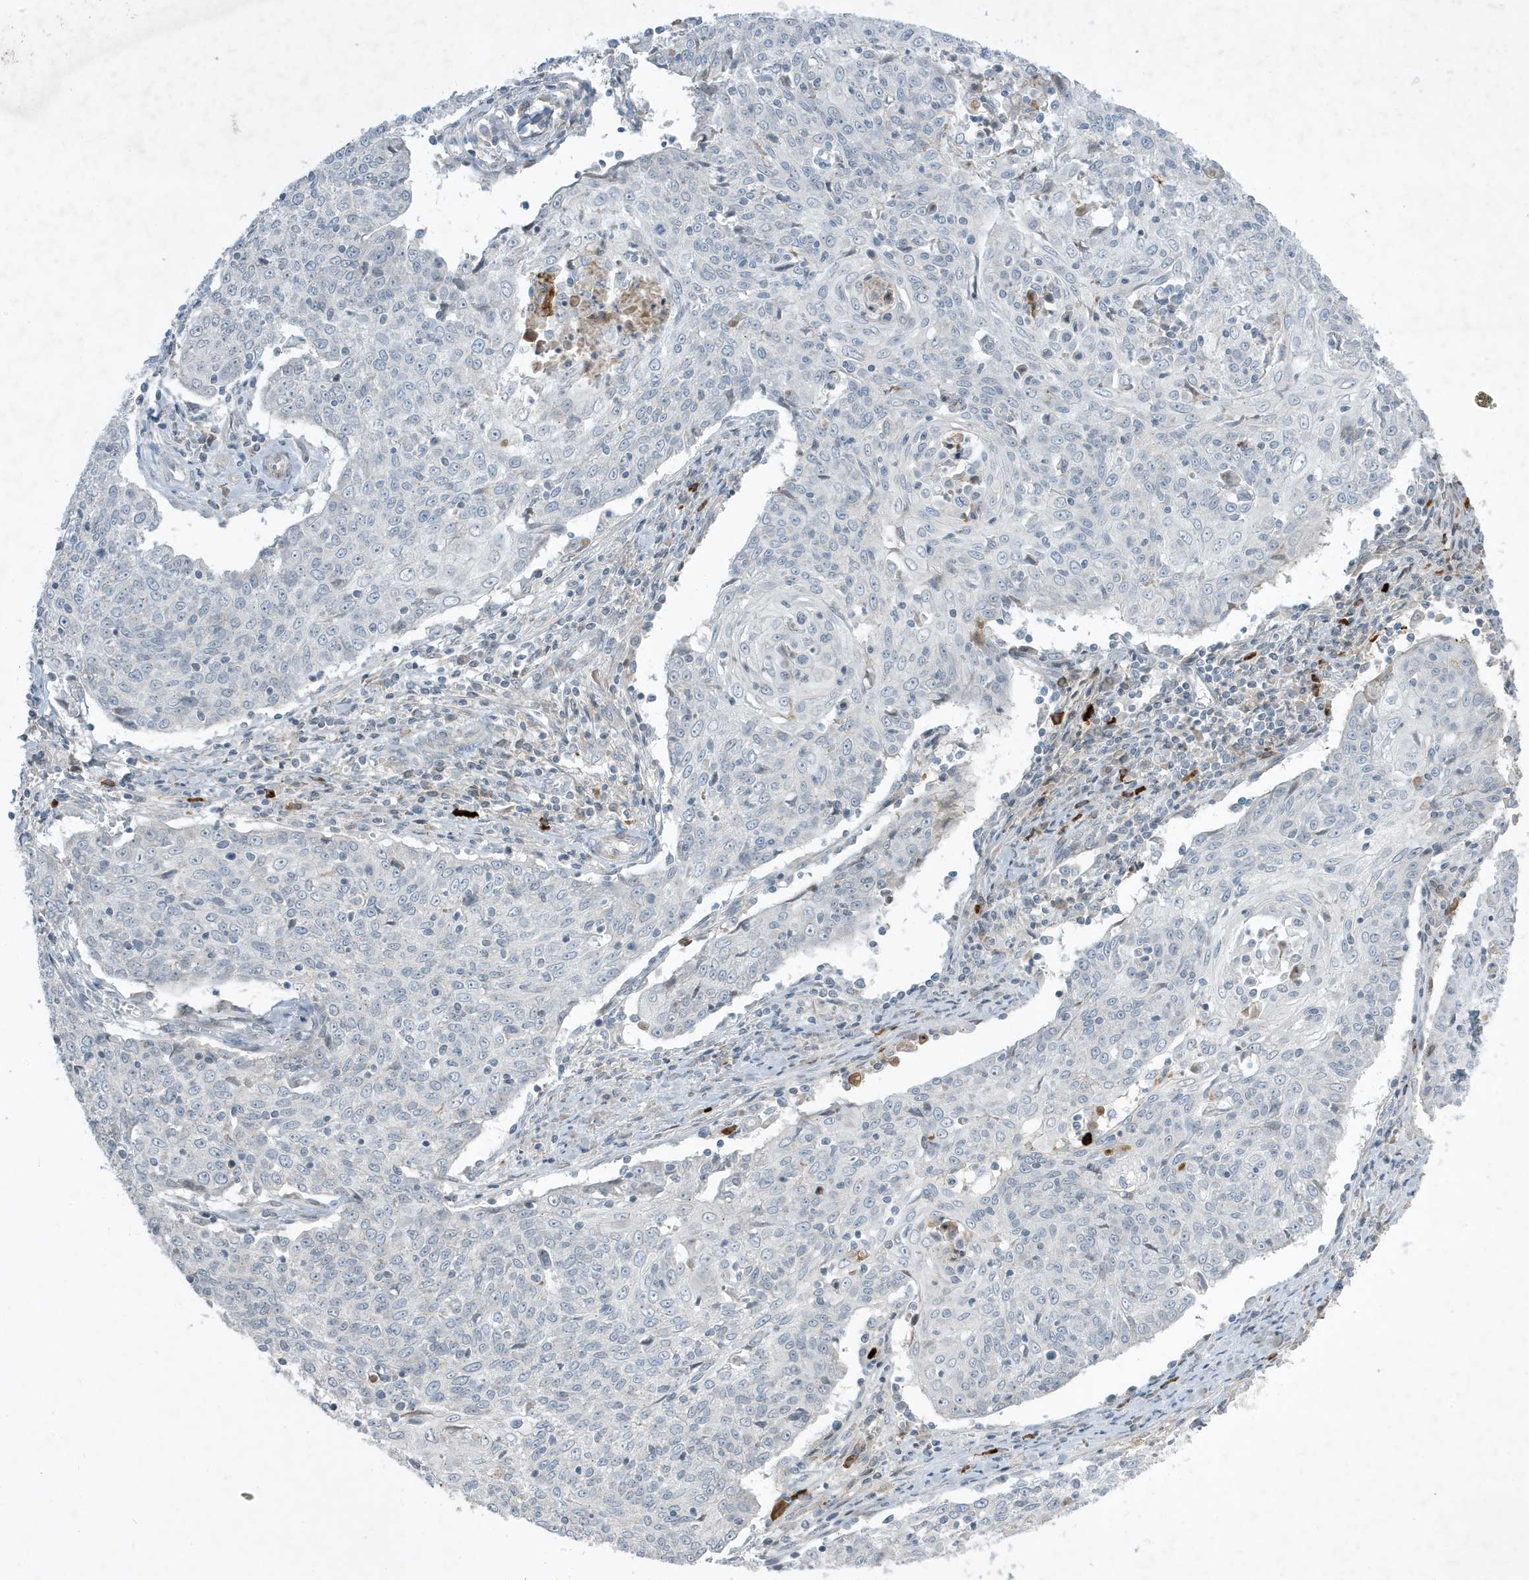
{"staining": {"intensity": "negative", "quantity": "none", "location": "none"}, "tissue": "cervical cancer", "cell_type": "Tumor cells", "image_type": "cancer", "snomed": [{"axis": "morphology", "description": "Squamous cell carcinoma, NOS"}, {"axis": "topography", "description": "Cervix"}], "caption": "The histopathology image exhibits no staining of tumor cells in cervical squamous cell carcinoma.", "gene": "FNDC1", "patient": {"sex": "female", "age": 48}}